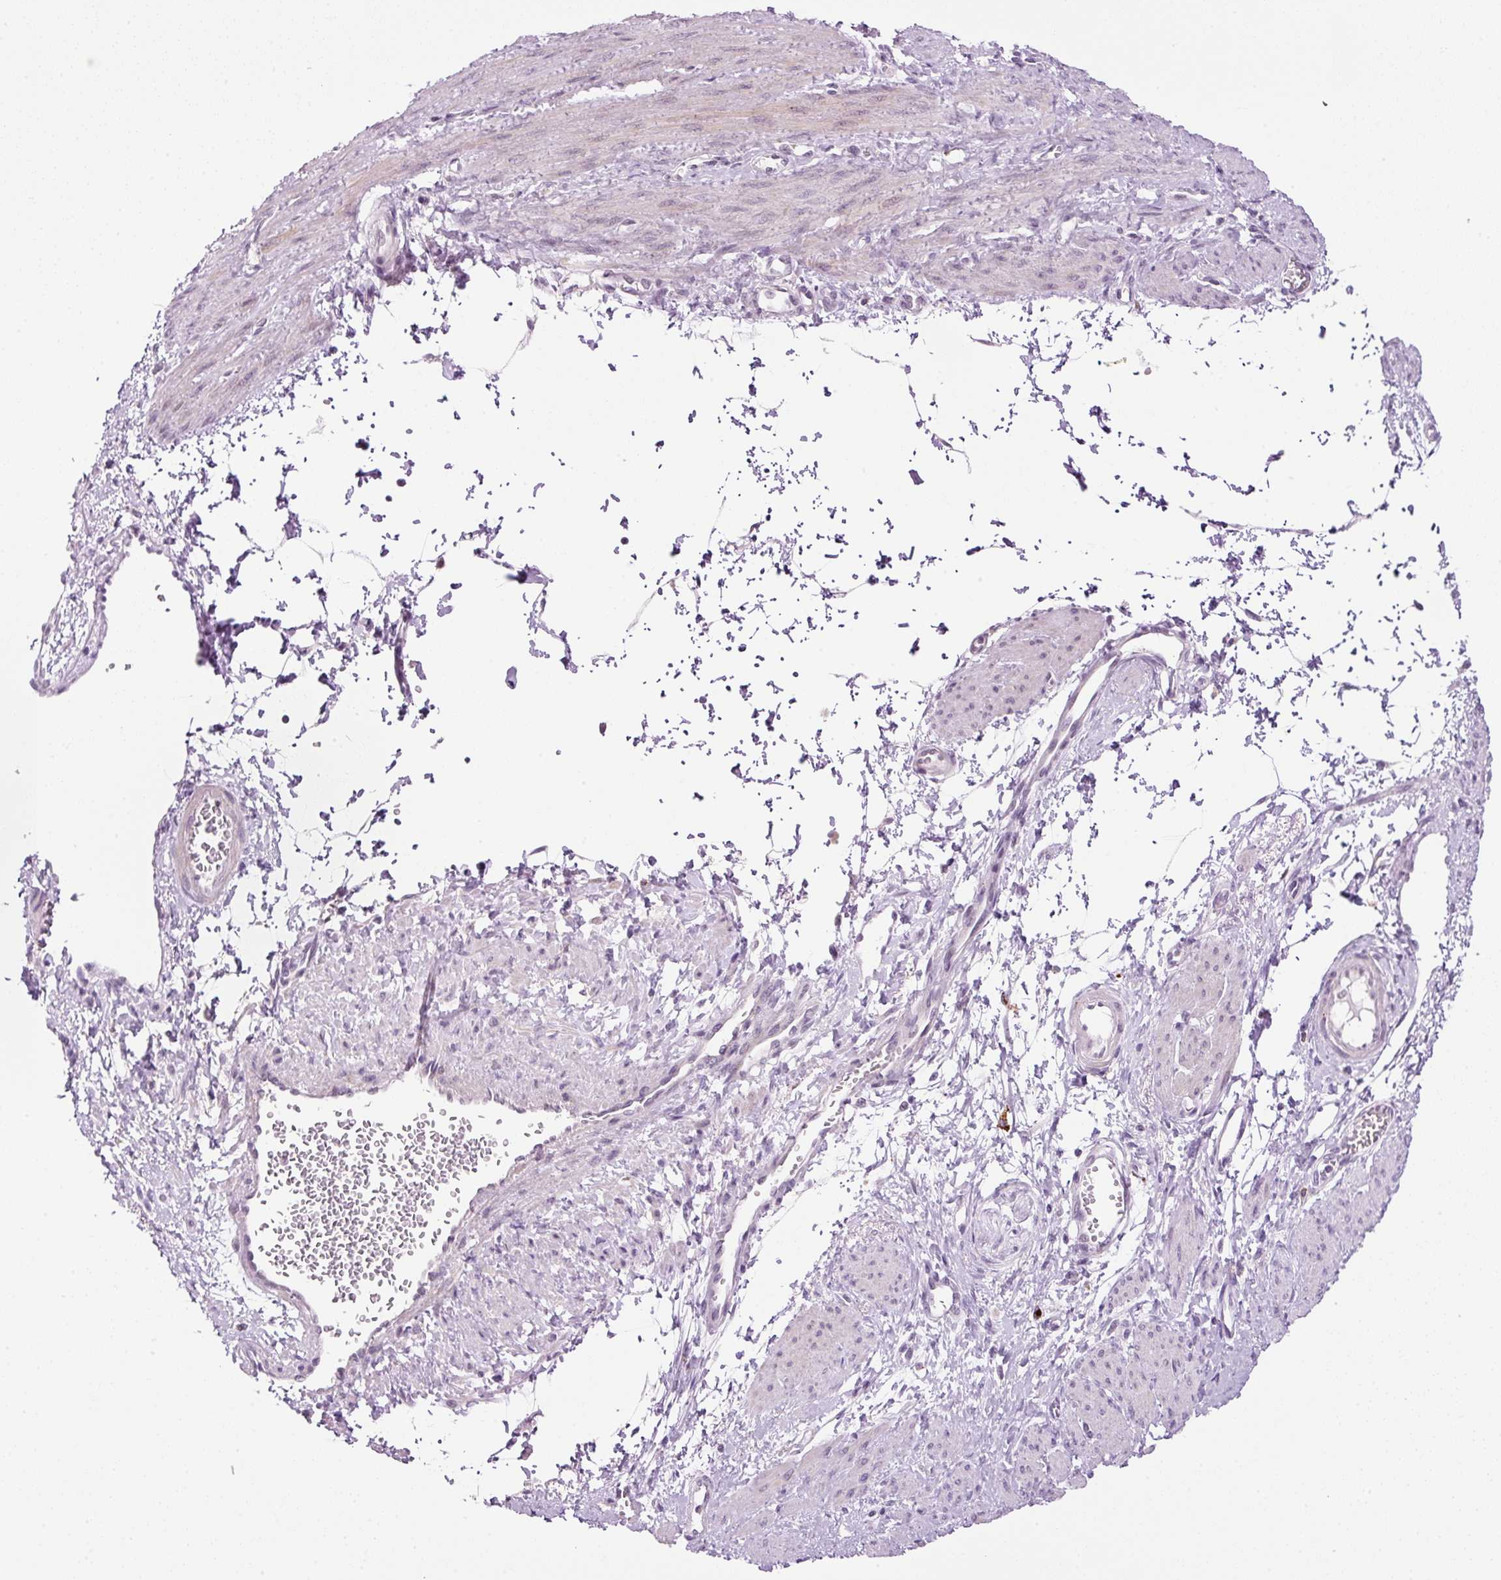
{"staining": {"intensity": "negative", "quantity": "none", "location": "none"}, "tissue": "smooth muscle", "cell_type": "Smooth muscle cells", "image_type": "normal", "snomed": [{"axis": "morphology", "description": "Normal tissue, NOS"}, {"axis": "topography", "description": "Smooth muscle"}, {"axis": "topography", "description": "Uterus"}], "caption": "Immunohistochemical staining of benign human smooth muscle demonstrates no significant staining in smooth muscle cells. (DAB IHC, high magnification).", "gene": "ZNF639", "patient": {"sex": "female", "age": 39}}